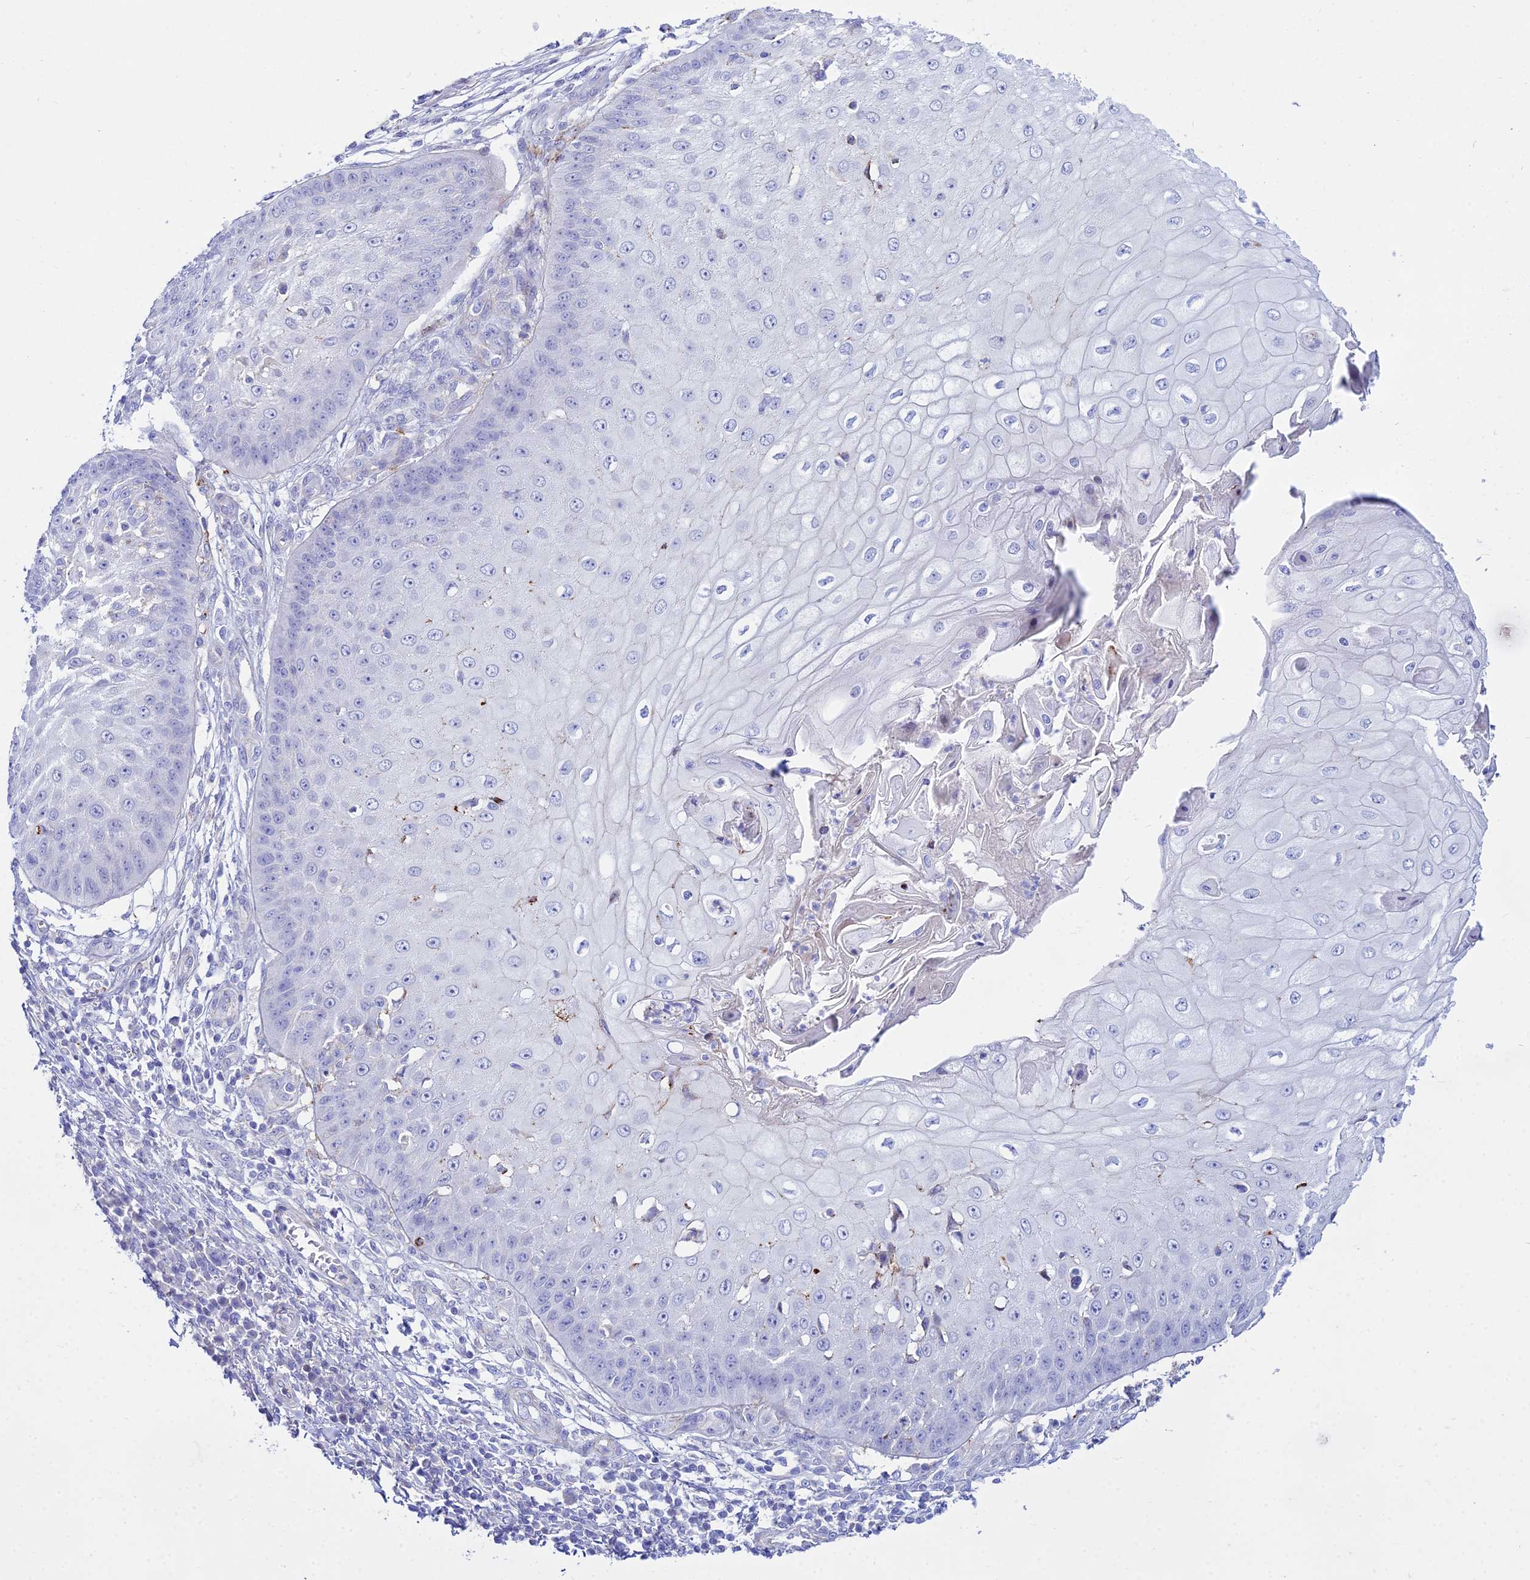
{"staining": {"intensity": "negative", "quantity": "none", "location": "none"}, "tissue": "skin cancer", "cell_type": "Tumor cells", "image_type": "cancer", "snomed": [{"axis": "morphology", "description": "Squamous cell carcinoma, NOS"}, {"axis": "topography", "description": "Skin"}], "caption": "High magnification brightfield microscopy of skin cancer (squamous cell carcinoma) stained with DAB (brown) and counterstained with hematoxylin (blue): tumor cells show no significant positivity. (Brightfield microscopy of DAB (3,3'-diaminobenzidine) immunohistochemistry (IHC) at high magnification).", "gene": "DLX1", "patient": {"sex": "male", "age": 70}}